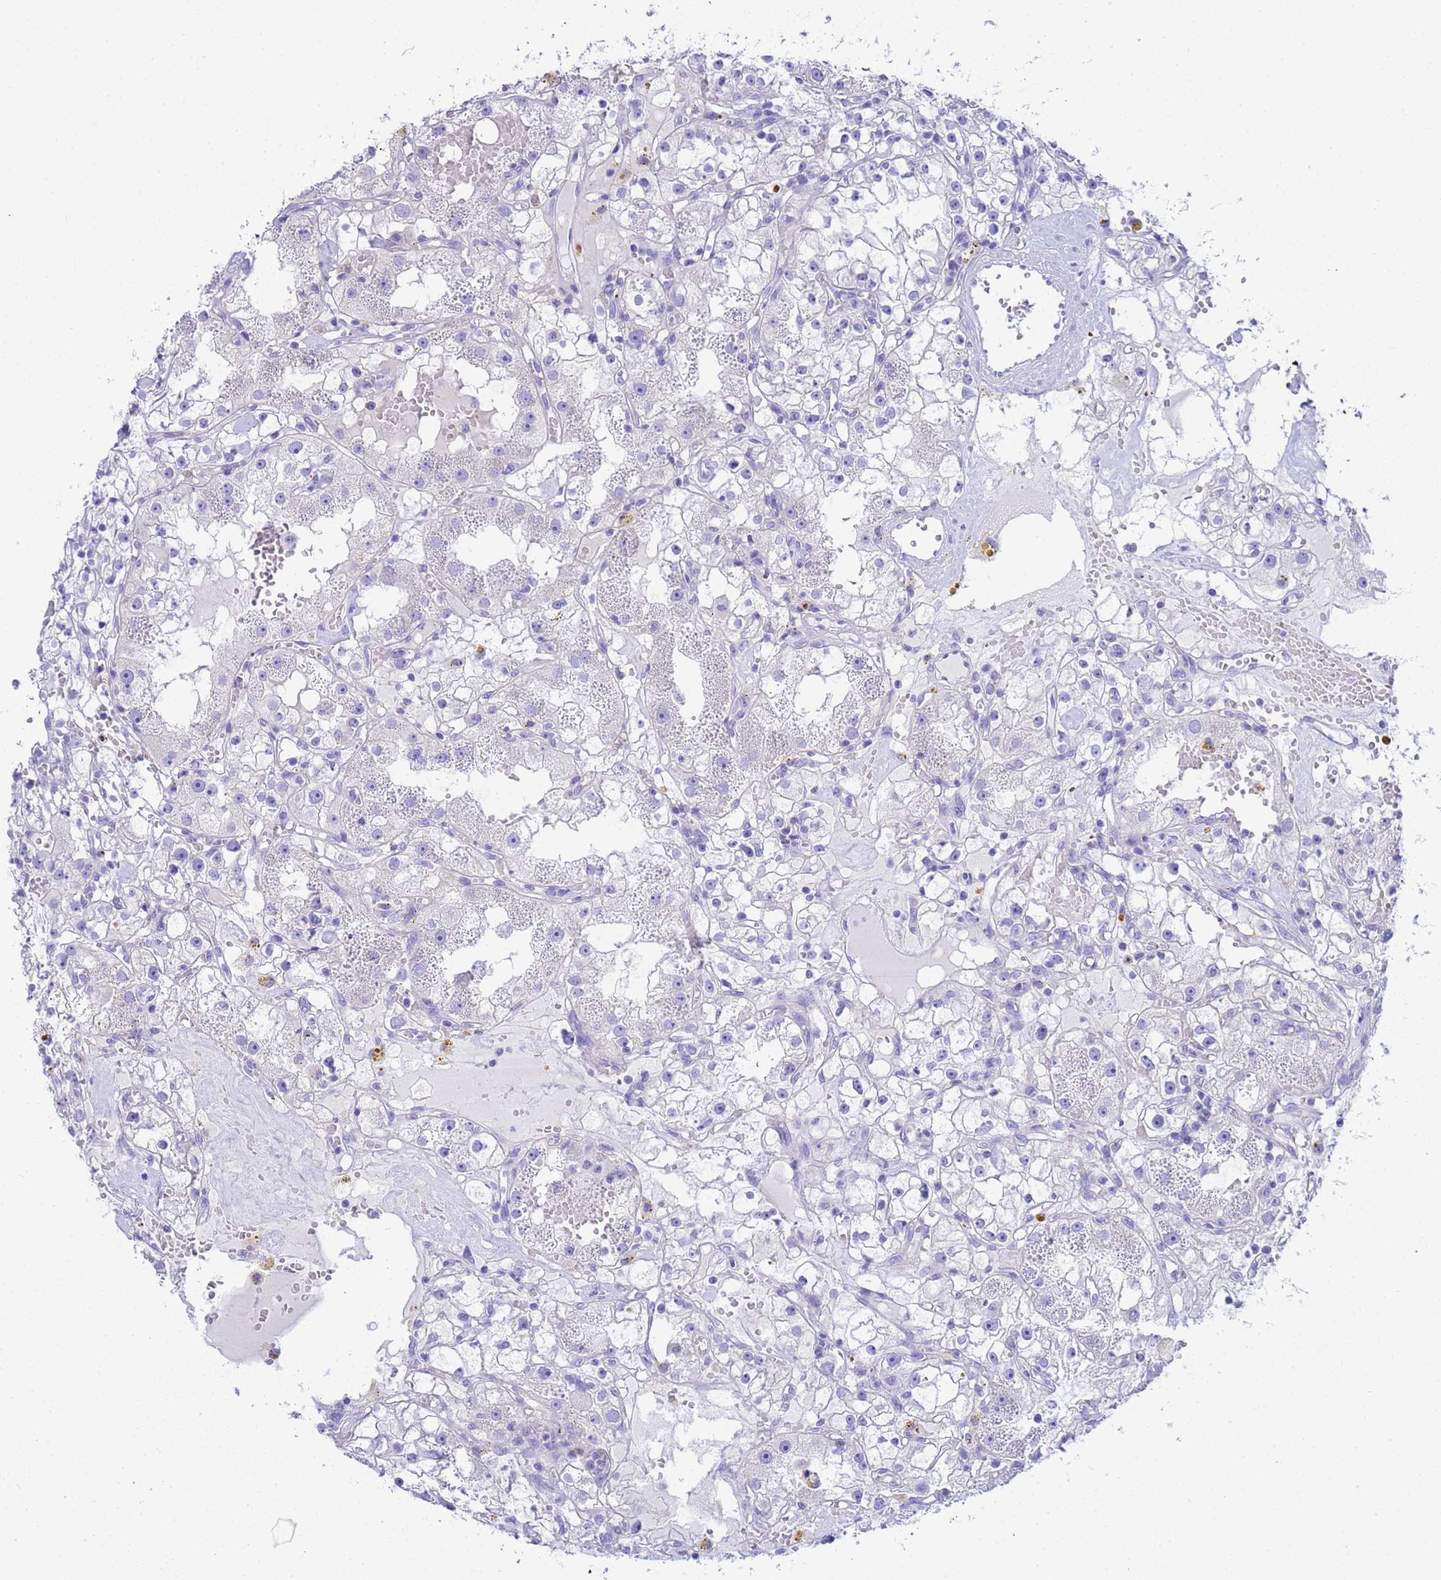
{"staining": {"intensity": "negative", "quantity": "none", "location": "none"}, "tissue": "renal cancer", "cell_type": "Tumor cells", "image_type": "cancer", "snomed": [{"axis": "morphology", "description": "Adenocarcinoma, NOS"}, {"axis": "topography", "description": "Kidney"}], "caption": "The photomicrograph reveals no staining of tumor cells in renal adenocarcinoma. (Stains: DAB immunohistochemistry with hematoxylin counter stain, Microscopy: brightfield microscopy at high magnification).", "gene": "AQP12A", "patient": {"sex": "male", "age": 56}}